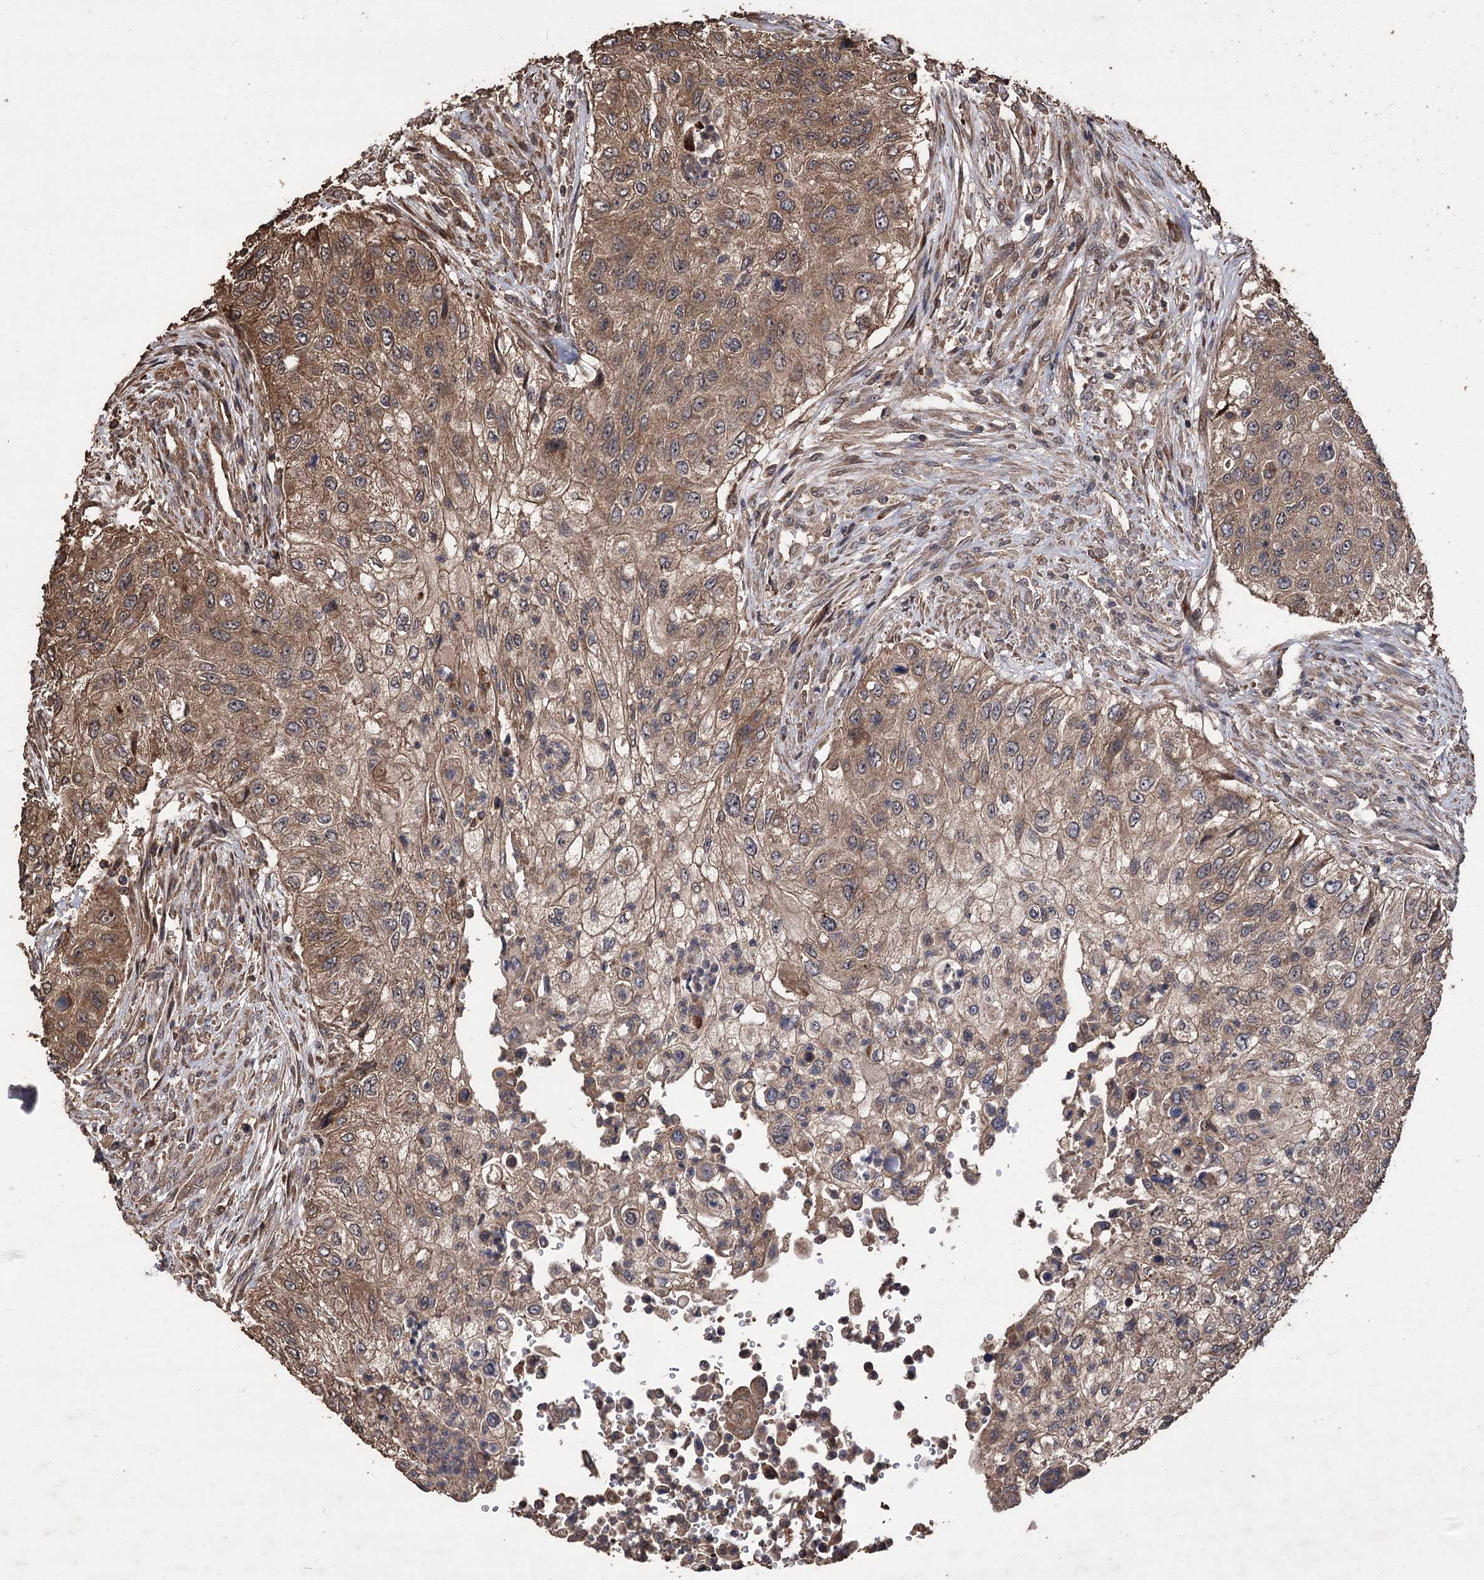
{"staining": {"intensity": "moderate", "quantity": ">75%", "location": "cytoplasmic/membranous"}, "tissue": "urothelial cancer", "cell_type": "Tumor cells", "image_type": "cancer", "snomed": [{"axis": "morphology", "description": "Urothelial carcinoma, High grade"}, {"axis": "topography", "description": "Urinary bladder"}], "caption": "Brown immunohistochemical staining in urothelial carcinoma (high-grade) reveals moderate cytoplasmic/membranous expression in approximately >75% of tumor cells. Using DAB (3,3'-diaminobenzidine) (brown) and hematoxylin (blue) stains, captured at high magnification using brightfield microscopy.", "gene": "RASSF3", "patient": {"sex": "female", "age": 60}}